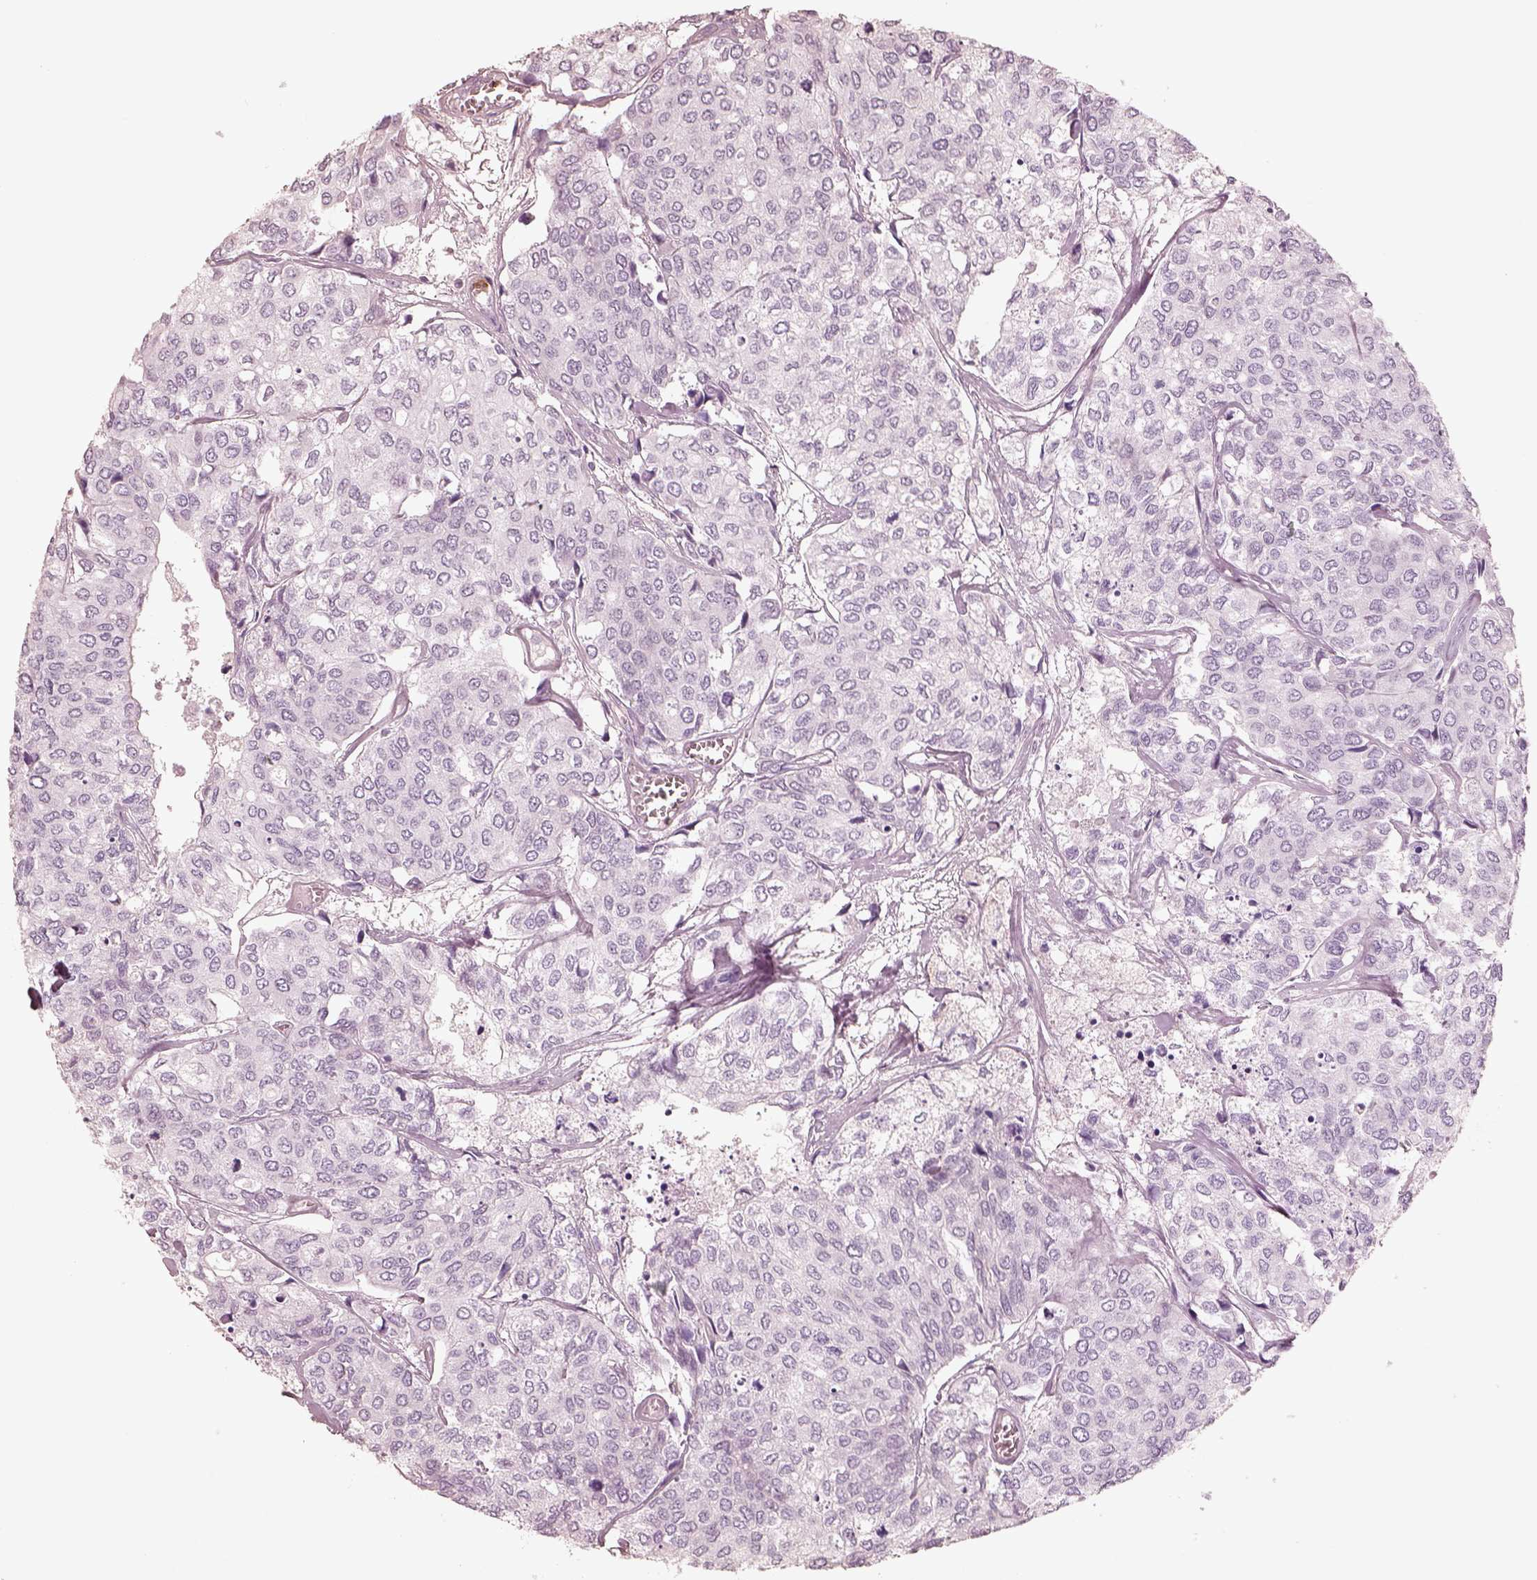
{"staining": {"intensity": "negative", "quantity": "none", "location": "none"}, "tissue": "urothelial cancer", "cell_type": "Tumor cells", "image_type": "cancer", "snomed": [{"axis": "morphology", "description": "Urothelial carcinoma, High grade"}, {"axis": "topography", "description": "Urinary bladder"}], "caption": "There is no significant expression in tumor cells of urothelial cancer.", "gene": "GPRIN1", "patient": {"sex": "male", "age": 73}}